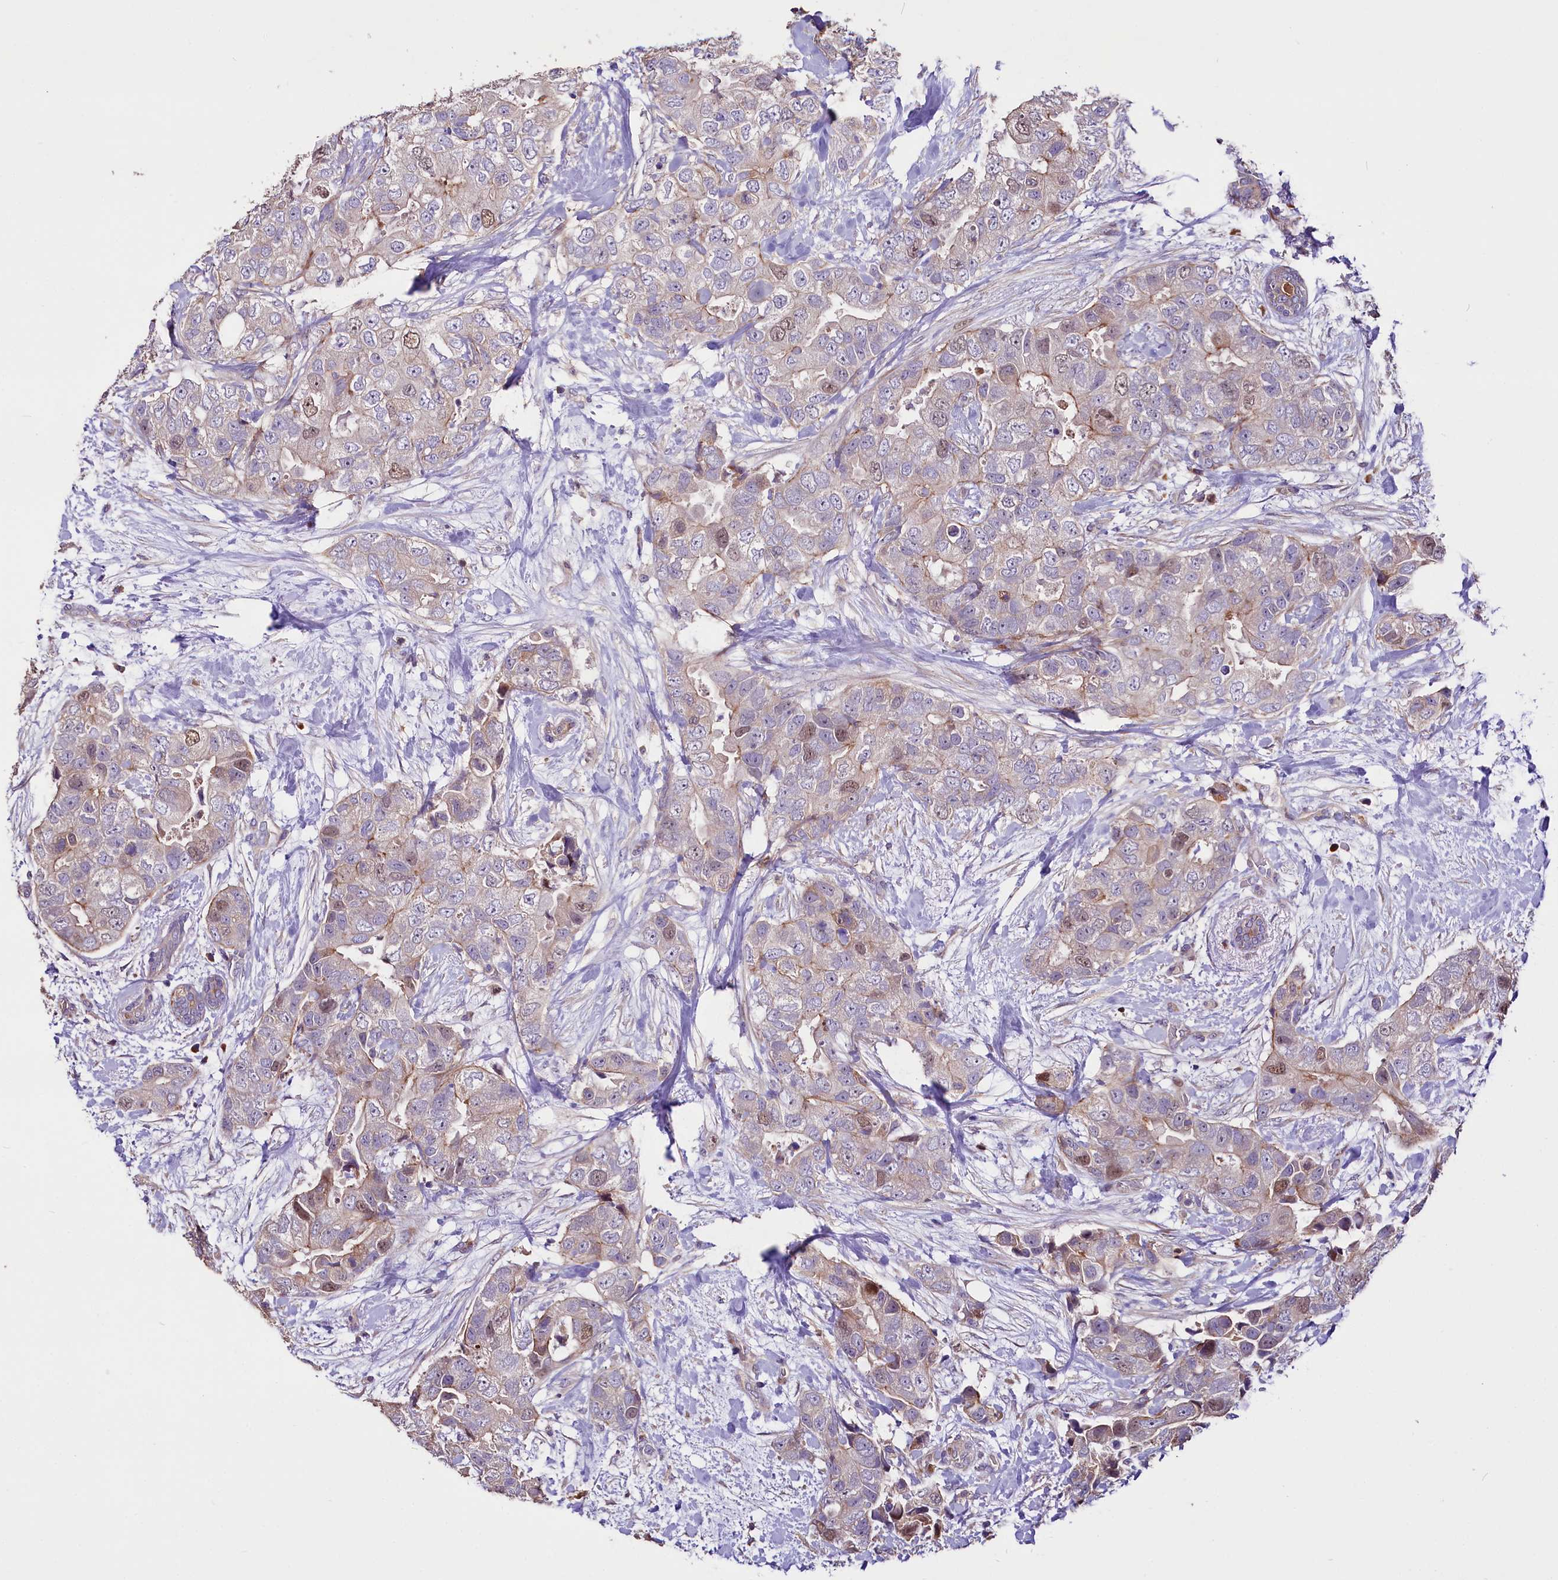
{"staining": {"intensity": "weak", "quantity": "25%-75%", "location": "cytoplasmic/membranous,nuclear"}, "tissue": "breast cancer", "cell_type": "Tumor cells", "image_type": "cancer", "snomed": [{"axis": "morphology", "description": "Duct carcinoma"}, {"axis": "topography", "description": "Breast"}], "caption": "Immunohistochemistry micrograph of neoplastic tissue: human invasive ductal carcinoma (breast) stained using immunohistochemistry (IHC) displays low levels of weak protein expression localized specifically in the cytoplasmic/membranous and nuclear of tumor cells, appearing as a cytoplasmic/membranous and nuclear brown color.", "gene": "WNT8A", "patient": {"sex": "female", "age": 62}}